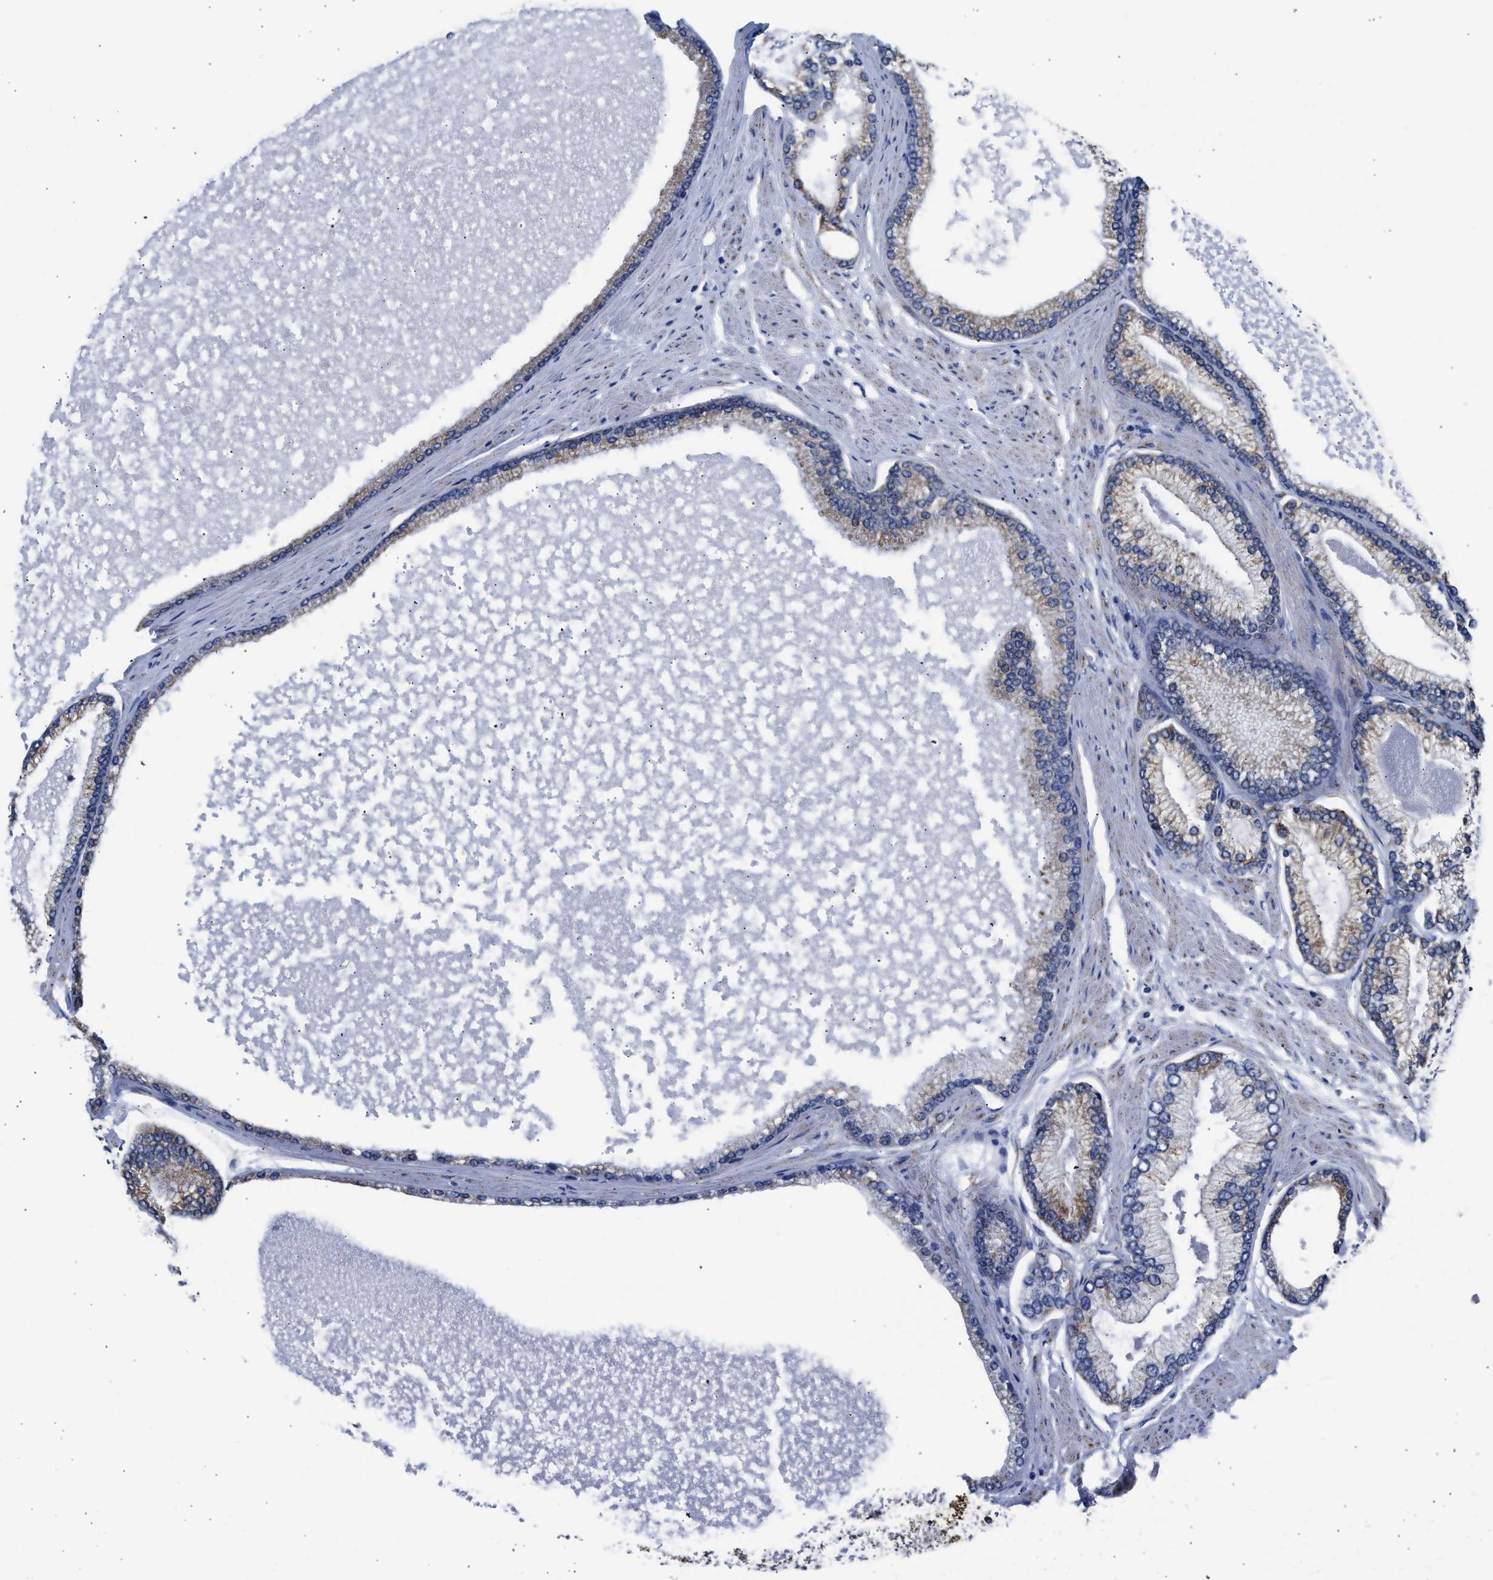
{"staining": {"intensity": "weak", "quantity": ">75%", "location": "cytoplasmic/membranous"}, "tissue": "prostate cancer", "cell_type": "Tumor cells", "image_type": "cancer", "snomed": [{"axis": "morphology", "description": "Adenocarcinoma, High grade"}, {"axis": "topography", "description": "Prostate"}], "caption": "Approximately >75% of tumor cells in human prostate cancer (adenocarcinoma (high-grade)) show weak cytoplasmic/membranous protein positivity as visualized by brown immunohistochemical staining.", "gene": "CYCS", "patient": {"sex": "male", "age": 61}}